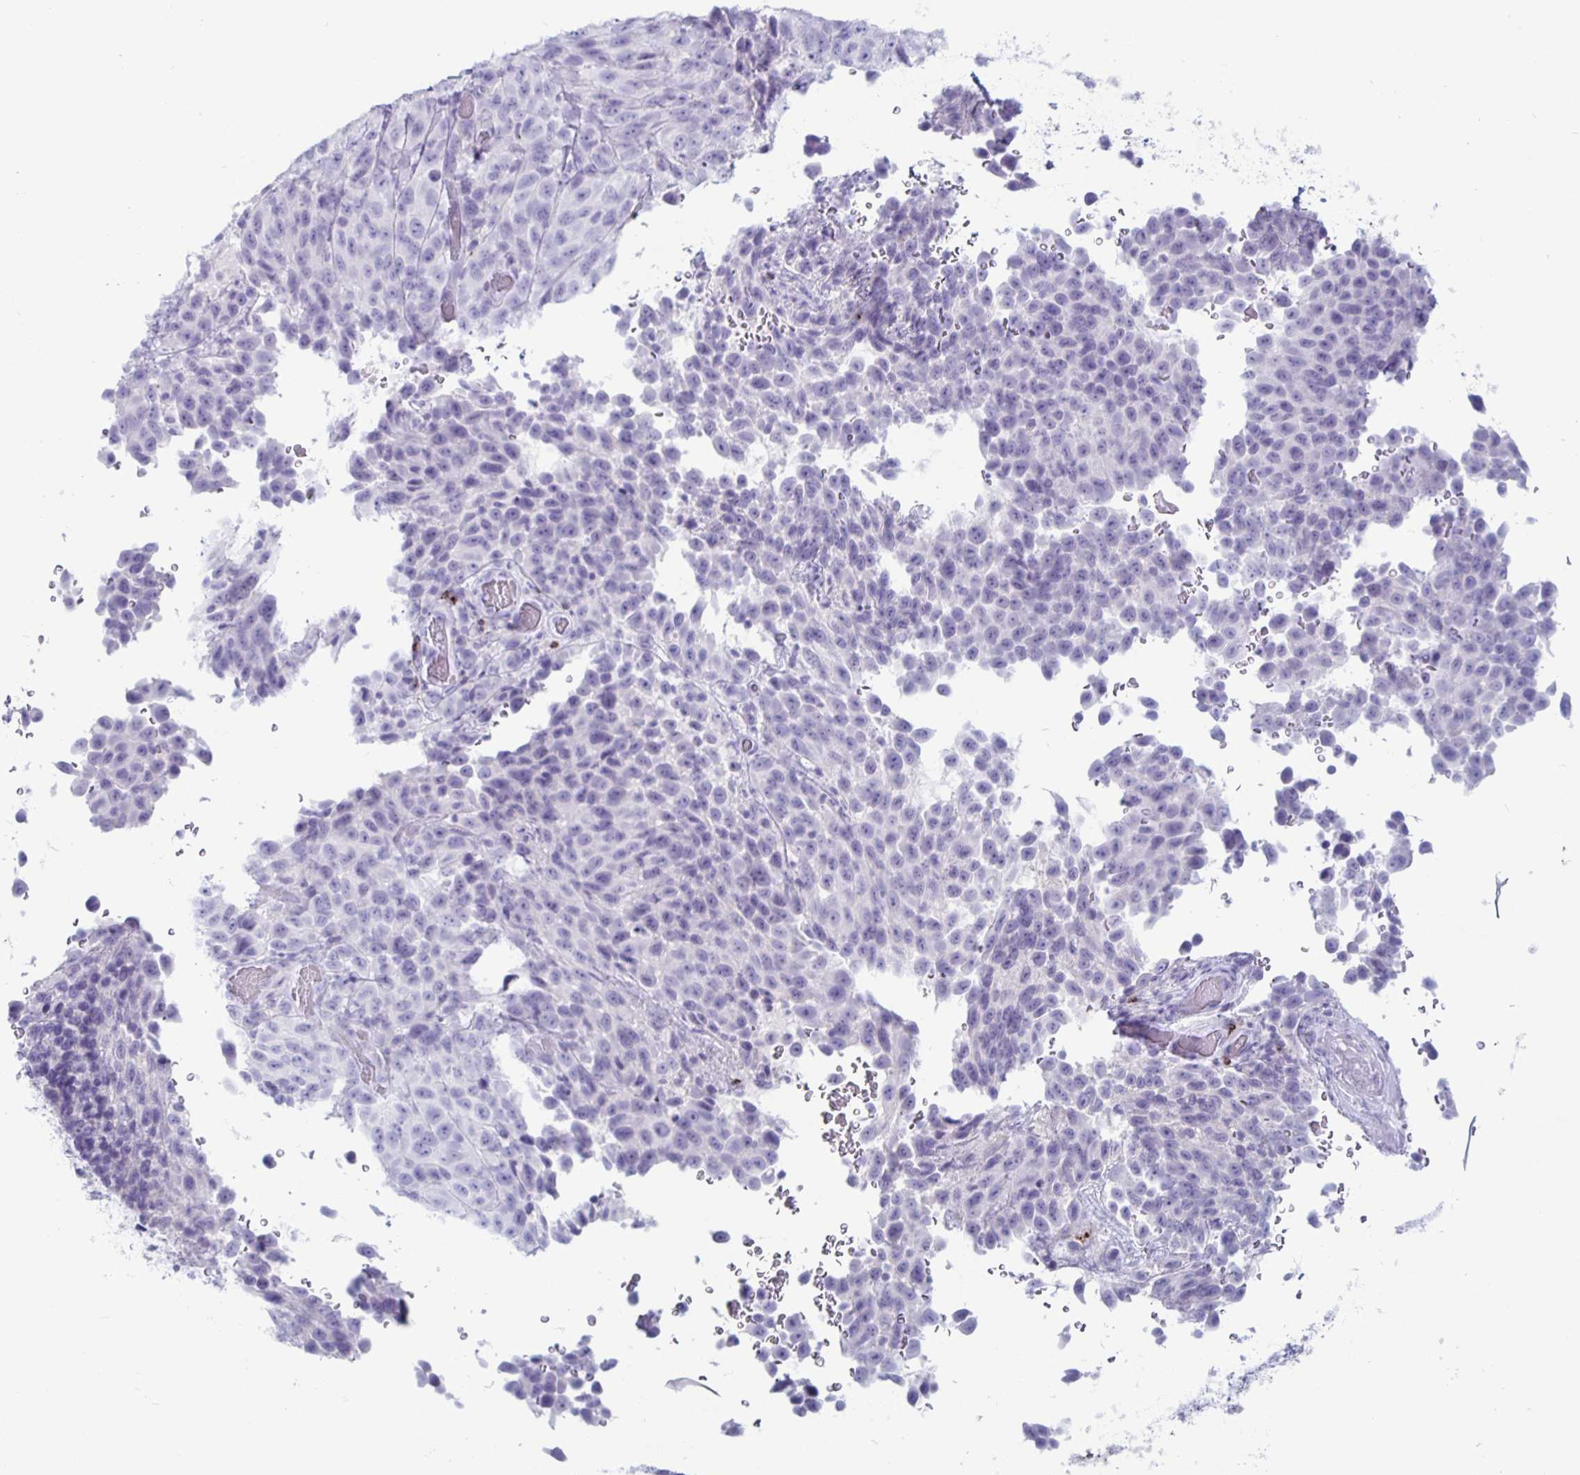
{"staining": {"intensity": "negative", "quantity": "none", "location": "none"}, "tissue": "melanoma", "cell_type": "Tumor cells", "image_type": "cancer", "snomed": [{"axis": "morphology", "description": "Malignant melanoma, NOS"}, {"axis": "topography", "description": "Skin"}], "caption": "IHC photomicrograph of human melanoma stained for a protein (brown), which demonstrates no staining in tumor cells.", "gene": "GZMK", "patient": {"sex": "male", "age": 85}}